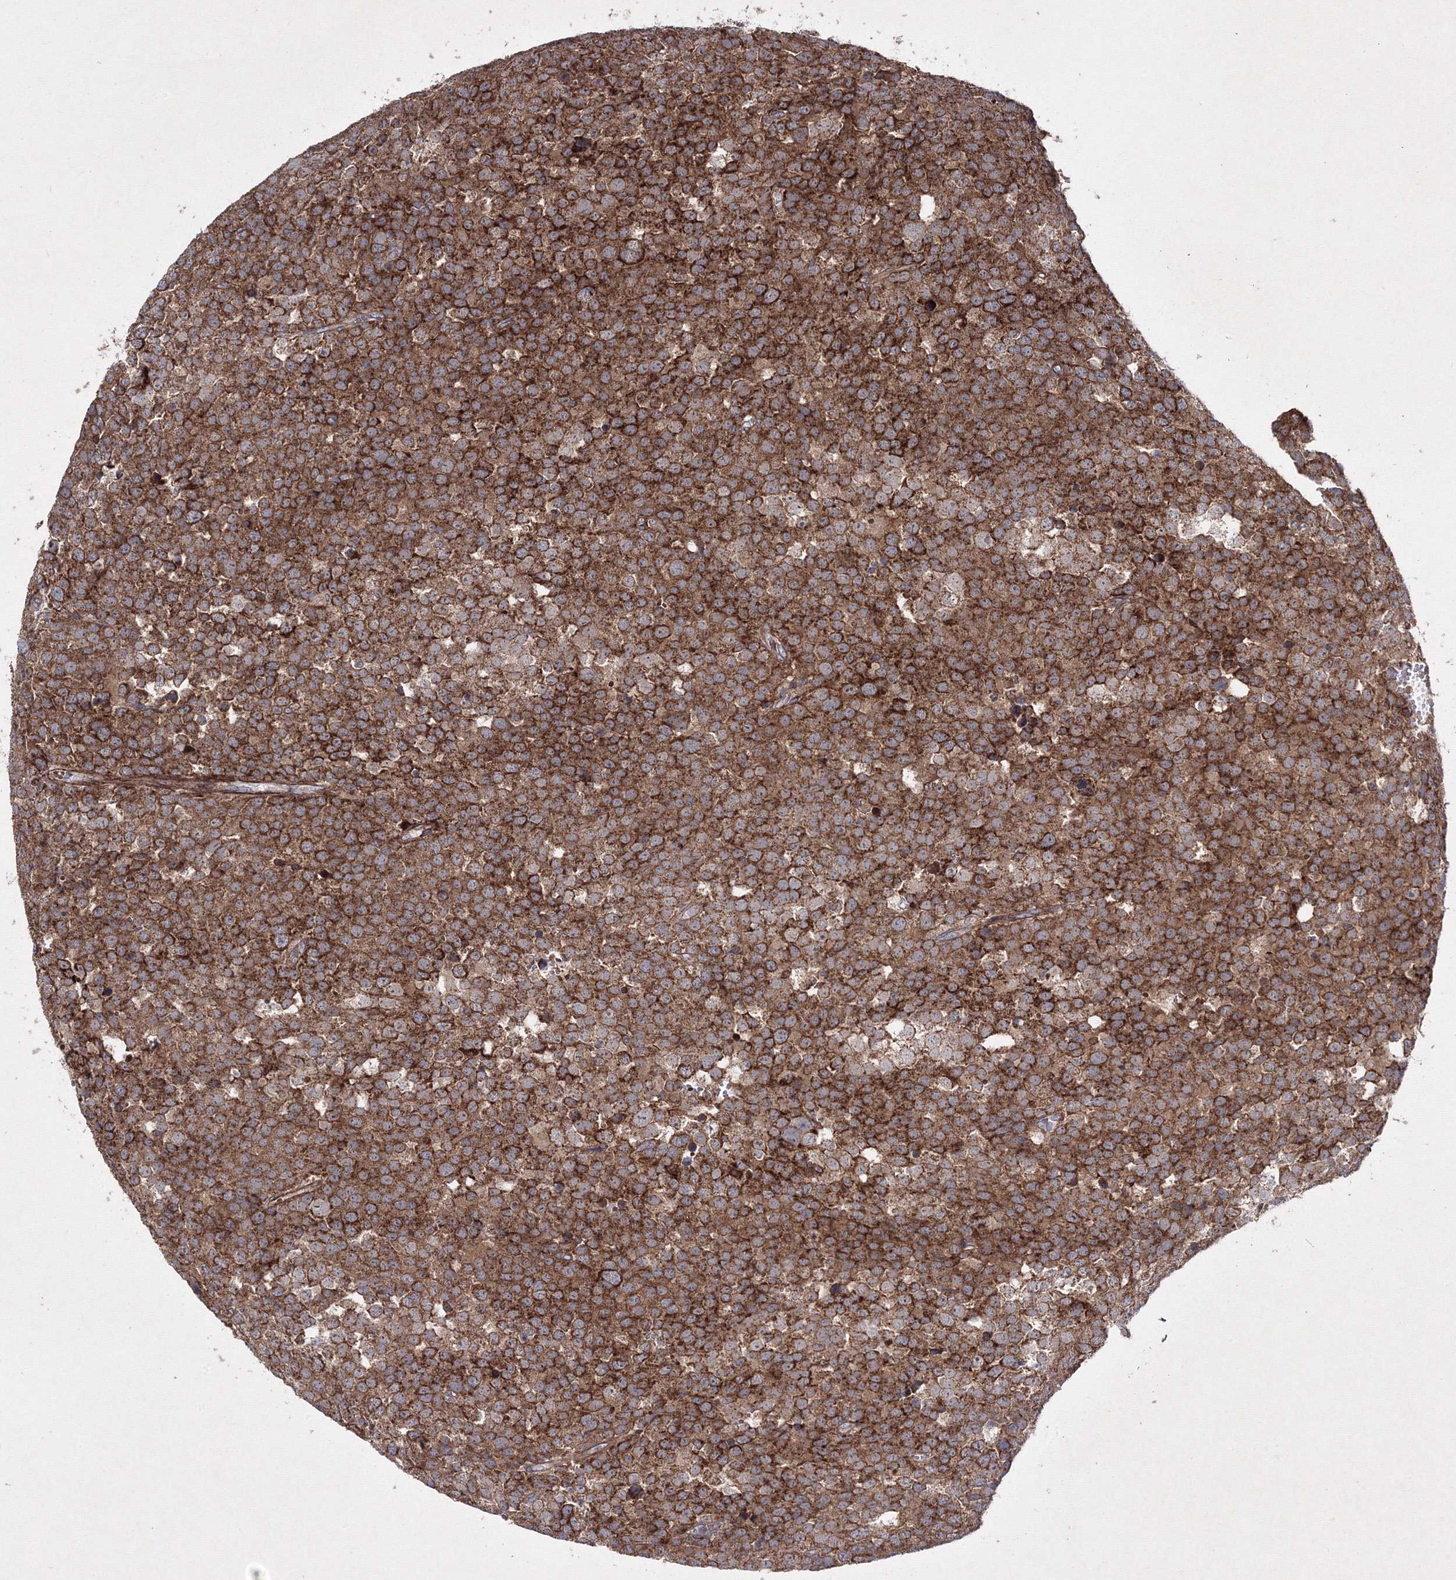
{"staining": {"intensity": "moderate", "quantity": ">75%", "location": "cytoplasmic/membranous"}, "tissue": "testis cancer", "cell_type": "Tumor cells", "image_type": "cancer", "snomed": [{"axis": "morphology", "description": "Seminoma, NOS"}, {"axis": "topography", "description": "Testis"}], "caption": "Immunohistochemistry histopathology image of testis cancer (seminoma) stained for a protein (brown), which demonstrates medium levels of moderate cytoplasmic/membranous expression in about >75% of tumor cells.", "gene": "GFM1", "patient": {"sex": "male", "age": 71}}